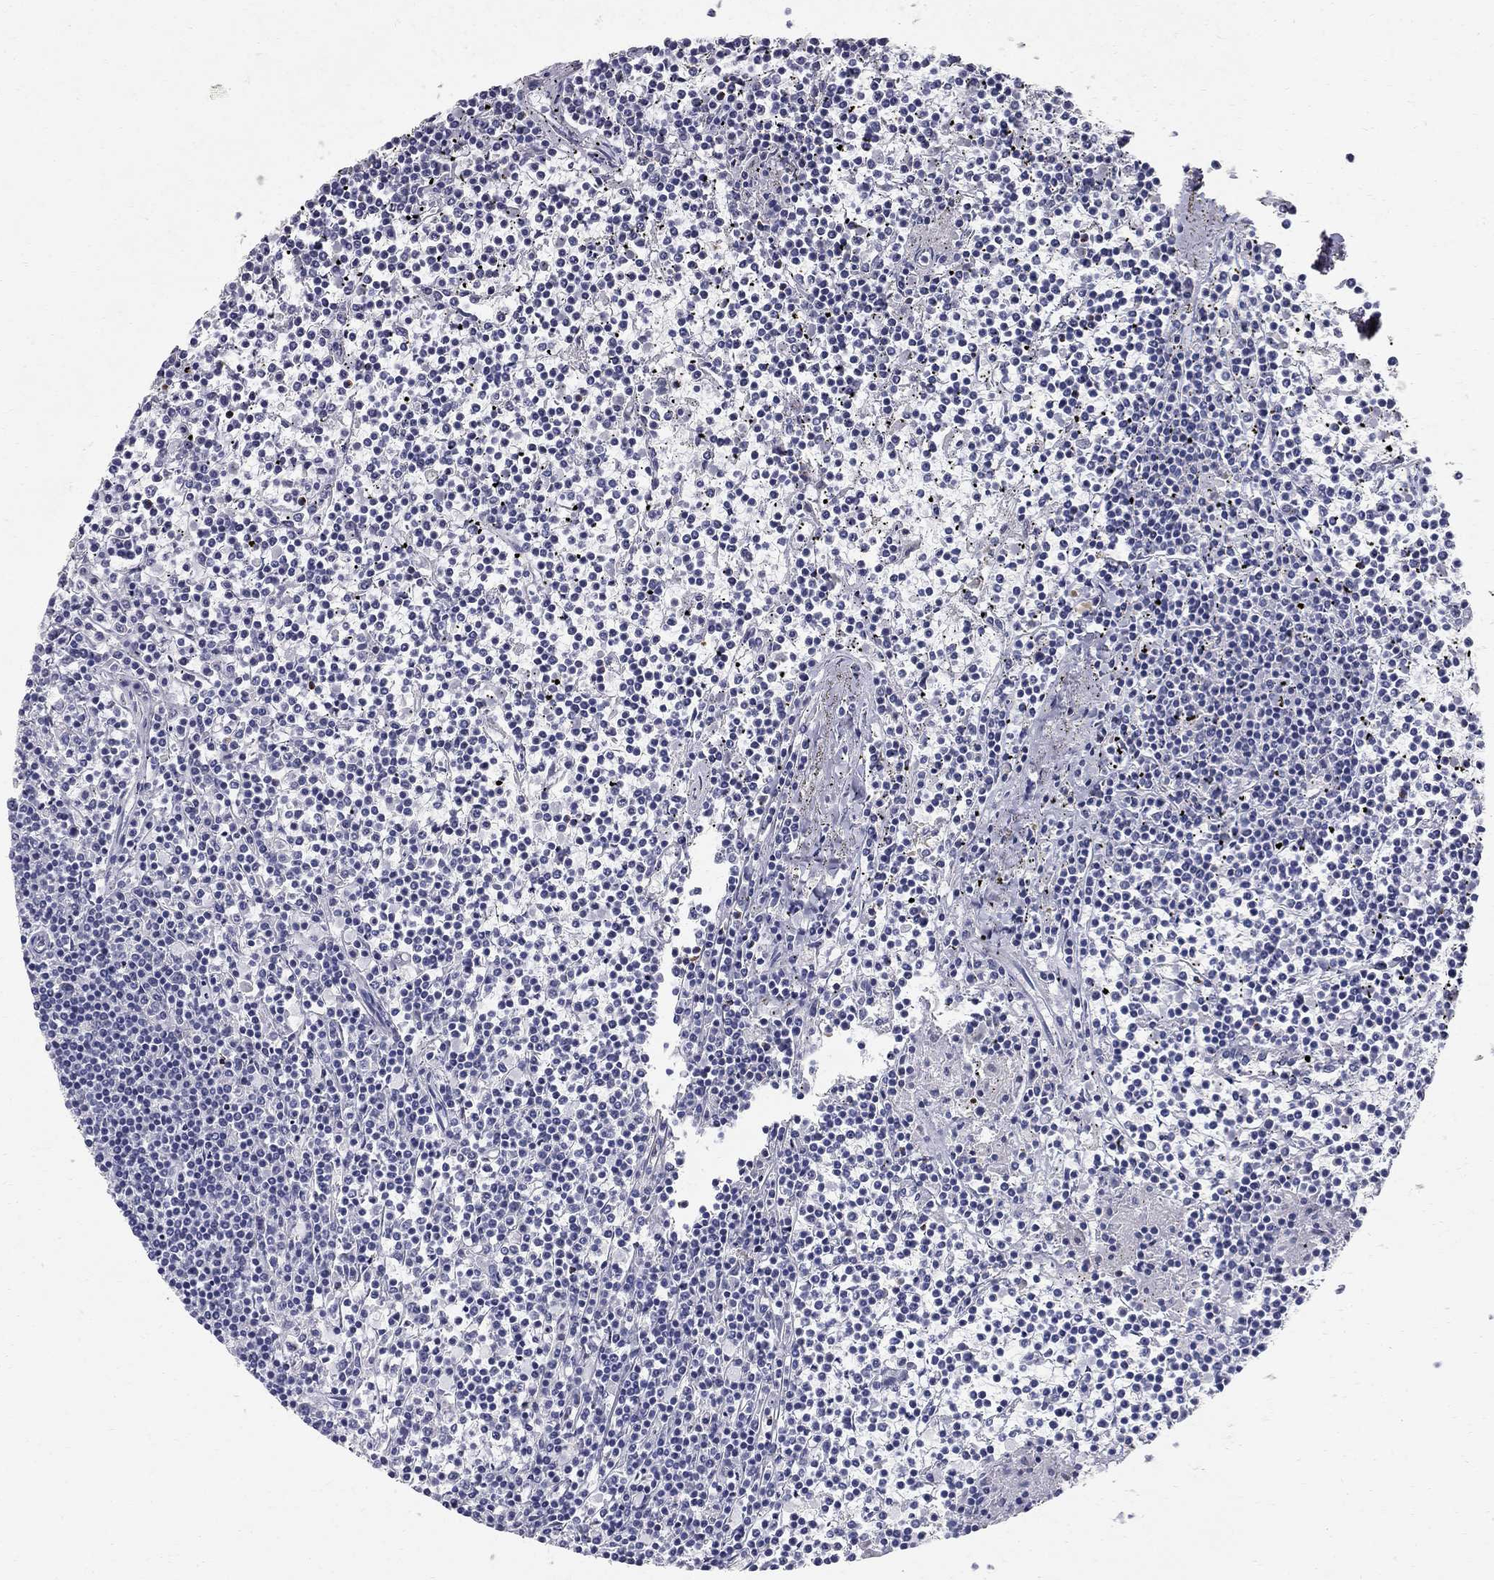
{"staining": {"intensity": "negative", "quantity": "none", "location": "none"}, "tissue": "lymphoma", "cell_type": "Tumor cells", "image_type": "cancer", "snomed": [{"axis": "morphology", "description": "Malignant lymphoma, non-Hodgkin's type, Low grade"}, {"axis": "topography", "description": "Spleen"}], "caption": "There is no significant positivity in tumor cells of lymphoma.", "gene": "CLIC6", "patient": {"sex": "female", "age": 19}}